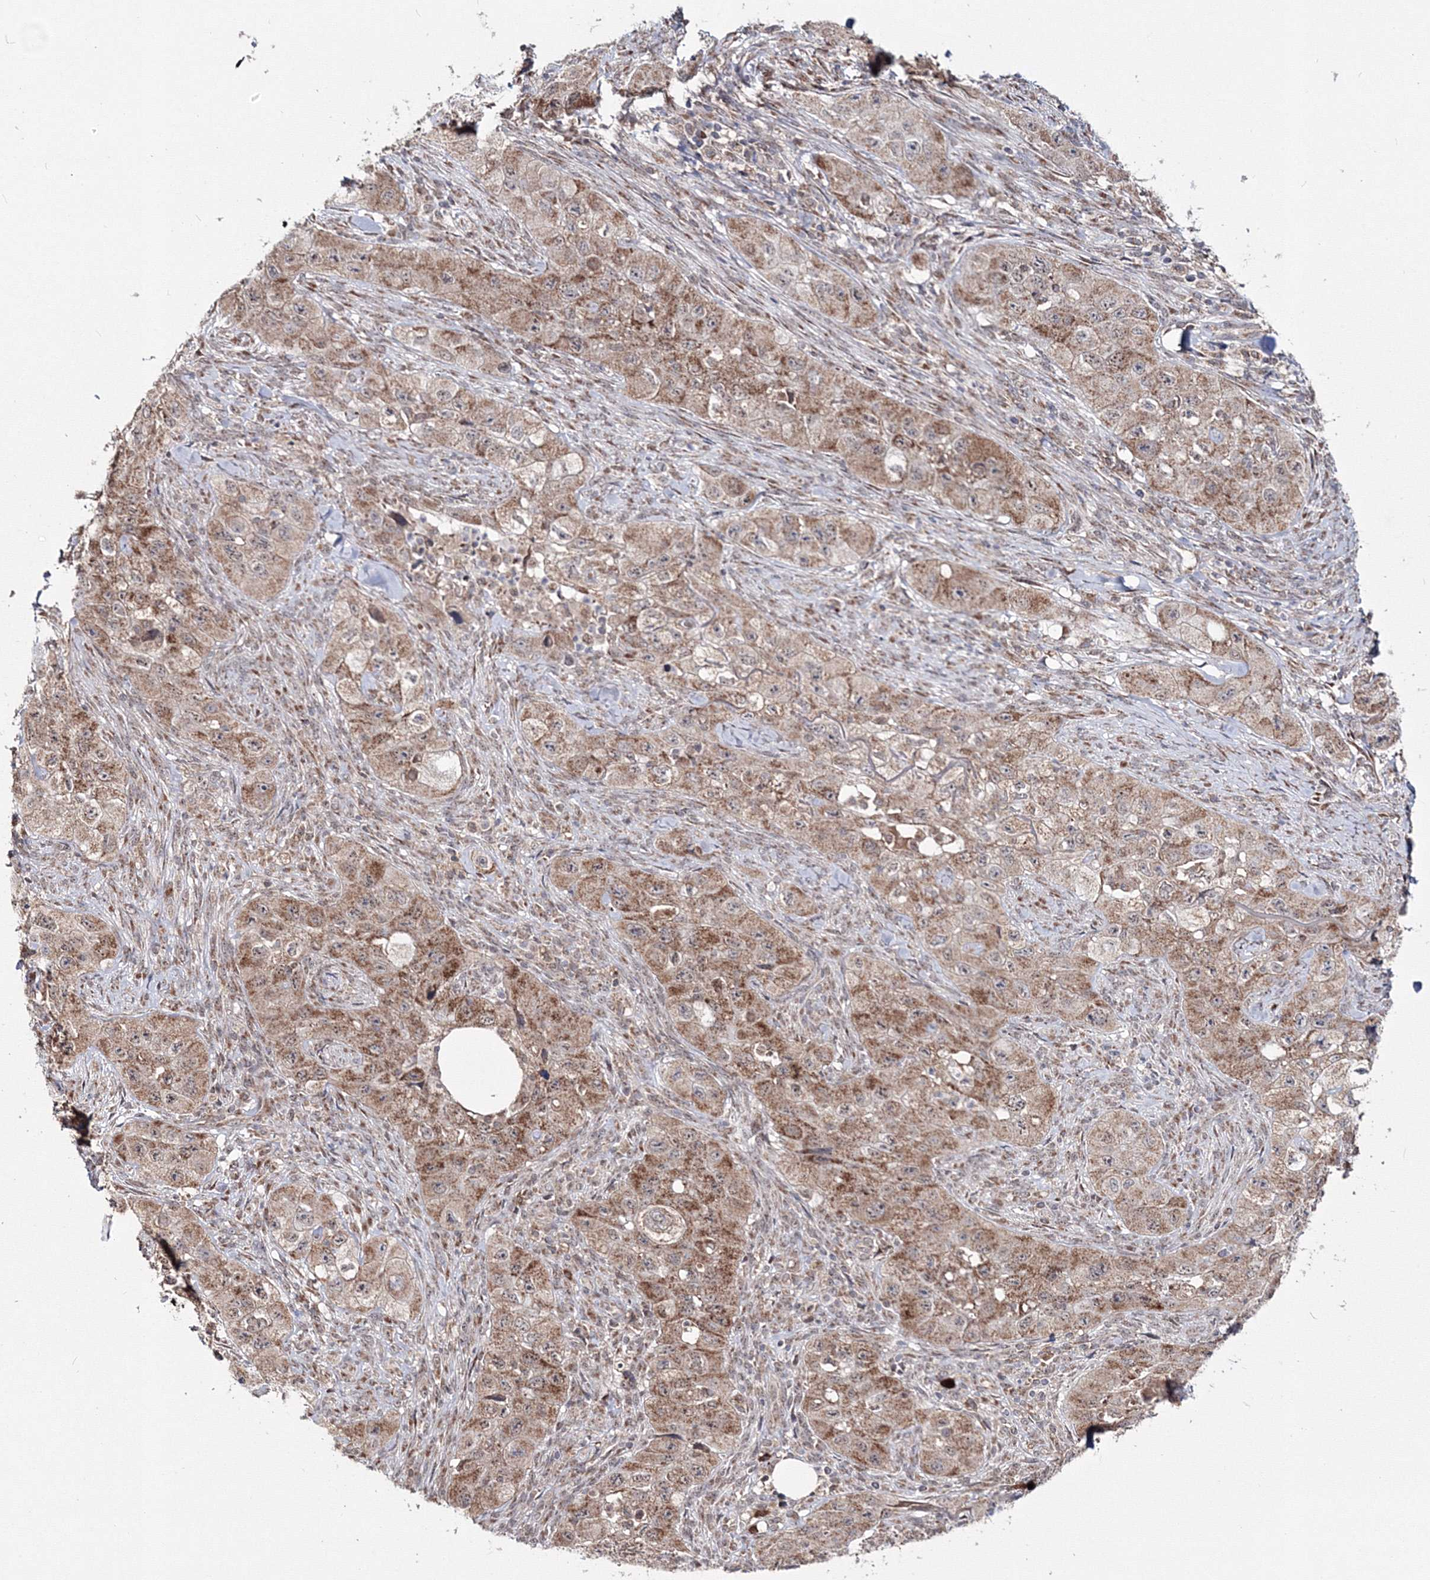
{"staining": {"intensity": "moderate", "quantity": ">75%", "location": "cytoplasmic/membranous"}, "tissue": "skin cancer", "cell_type": "Tumor cells", "image_type": "cancer", "snomed": [{"axis": "morphology", "description": "Squamous cell carcinoma, NOS"}, {"axis": "topography", "description": "Skin"}, {"axis": "topography", "description": "Subcutis"}], "caption": "Skin squamous cell carcinoma stained with IHC displays moderate cytoplasmic/membranous positivity in approximately >75% of tumor cells.", "gene": "PEX13", "patient": {"sex": "male", "age": 73}}